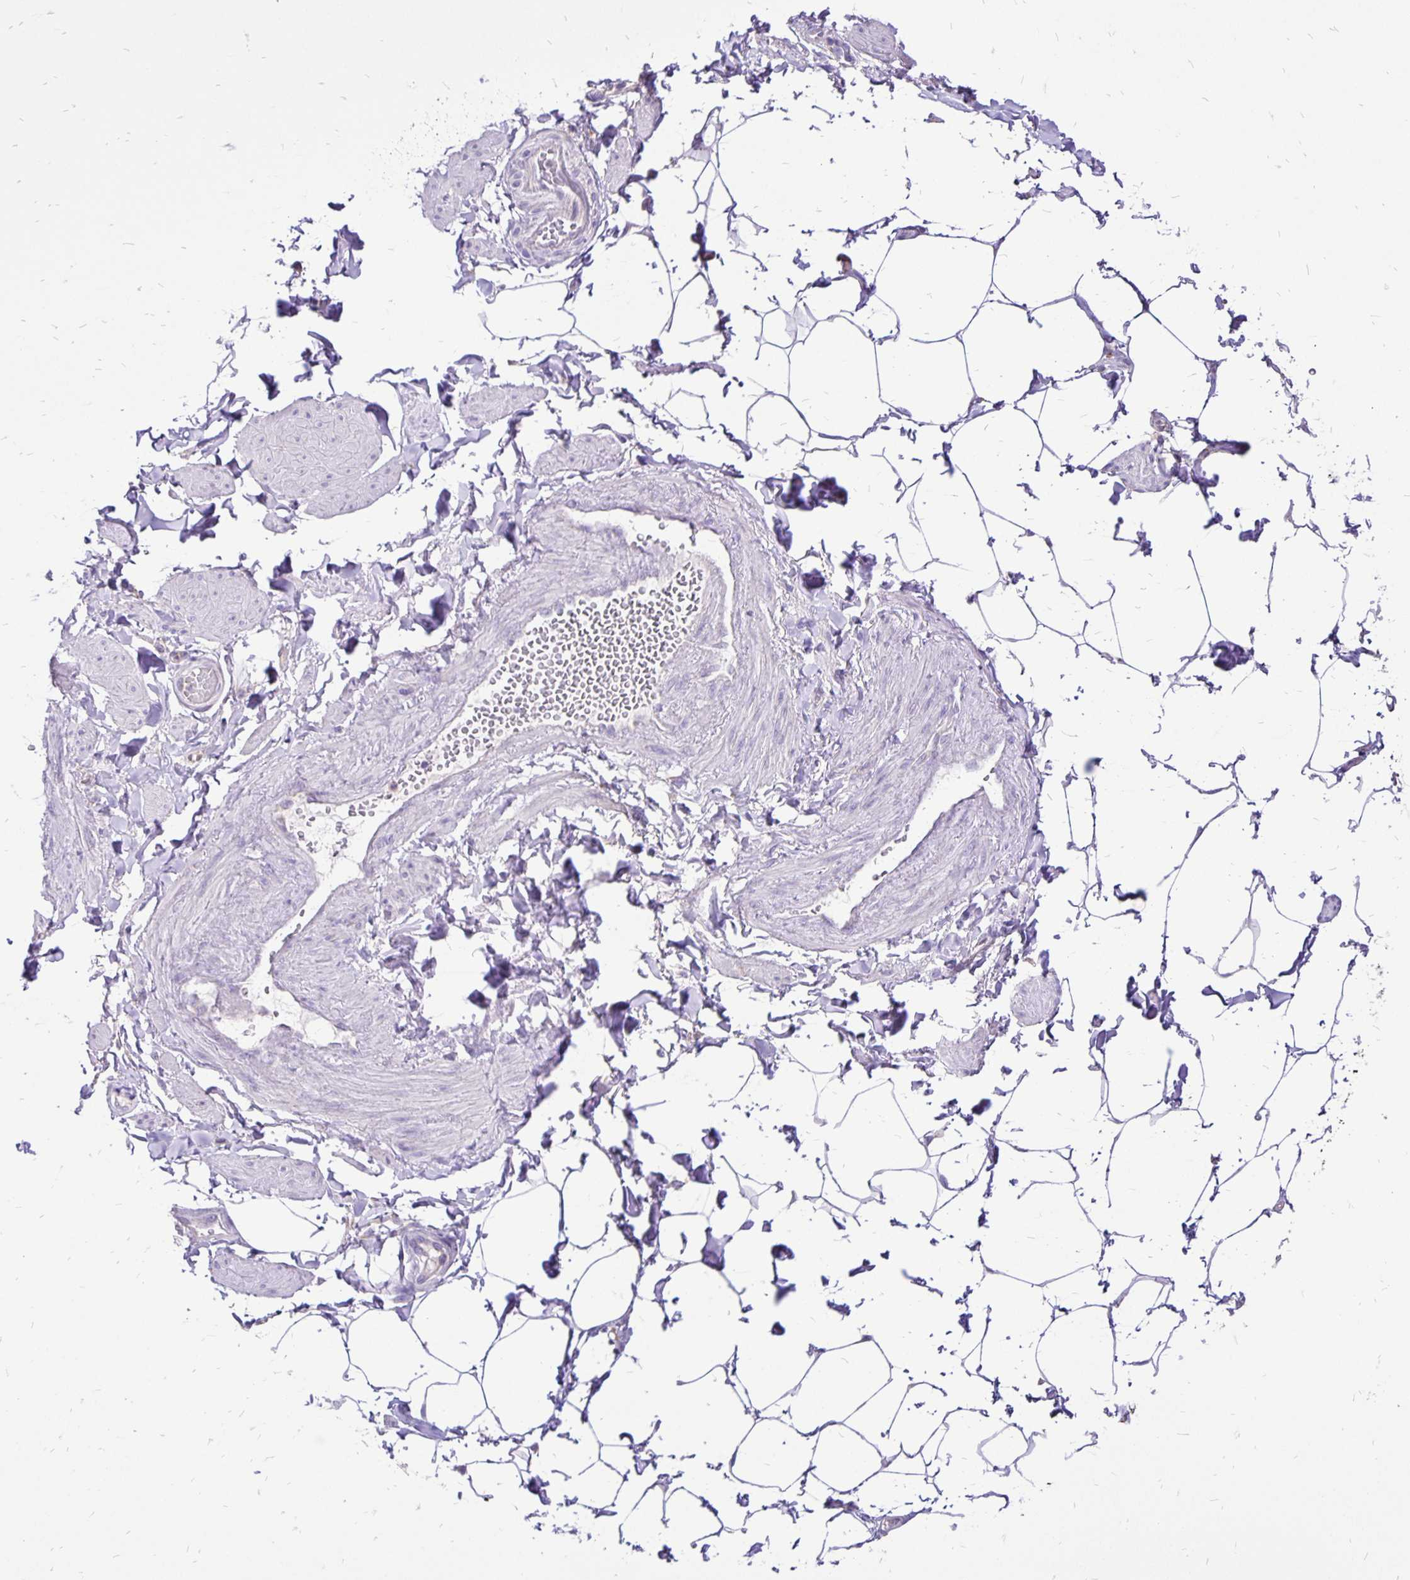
{"staining": {"intensity": "negative", "quantity": "none", "location": "none"}, "tissue": "adipose tissue", "cell_type": "Adipocytes", "image_type": "normal", "snomed": [{"axis": "morphology", "description": "Normal tissue, NOS"}, {"axis": "topography", "description": "Epididymis"}, {"axis": "topography", "description": "Peripheral nerve tissue"}], "caption": "DAB (3,3'-diaminobenzidine) immunohistochemical staining of benign human adipose tissue reveals no significant staining in adipocytes.", "gene": "EIF5A", "patient": {"sex": "male", "age": 32}}